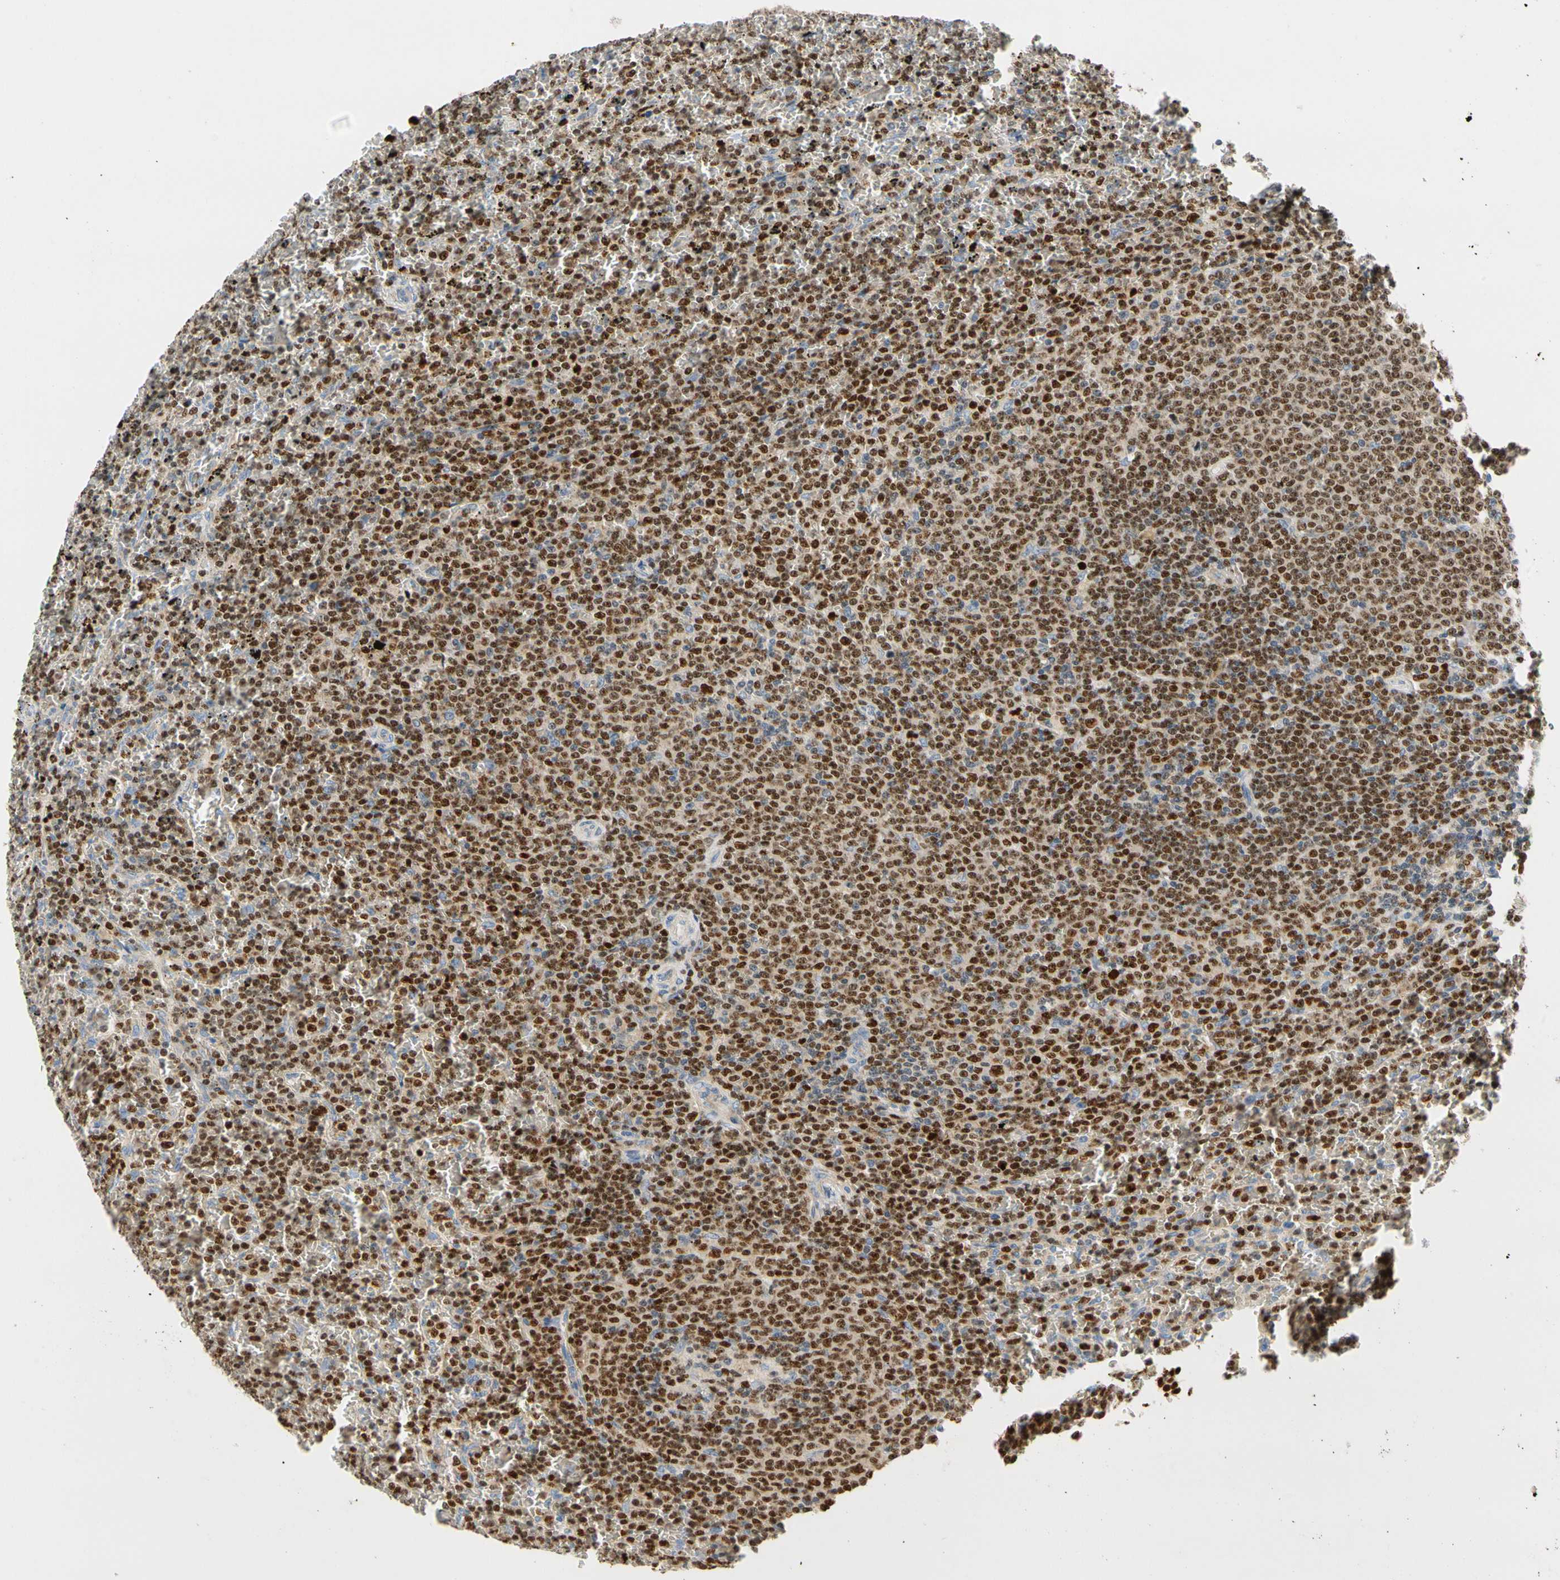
{"staining": {"intensity": "moderate", "quantity": ">75%", "location": "nuclear"}, "tissue": "lymphoma", "cell_type": "Tumor cells", "image_type": "cancer", "snomed": [{"axis": "morphology", "description": "Malignant lymphoma, non-Hodgkin's type, Low grade"}, {"axis": "topography", "description": "Spleen"}], "caption": "Immunohistochemistry of human lymphoma displays medium levels of moderate nuclear staining in approximately >75% of tumor cells.", "gene": "SP140", "patient": {"sex": "female", "age": 77}}